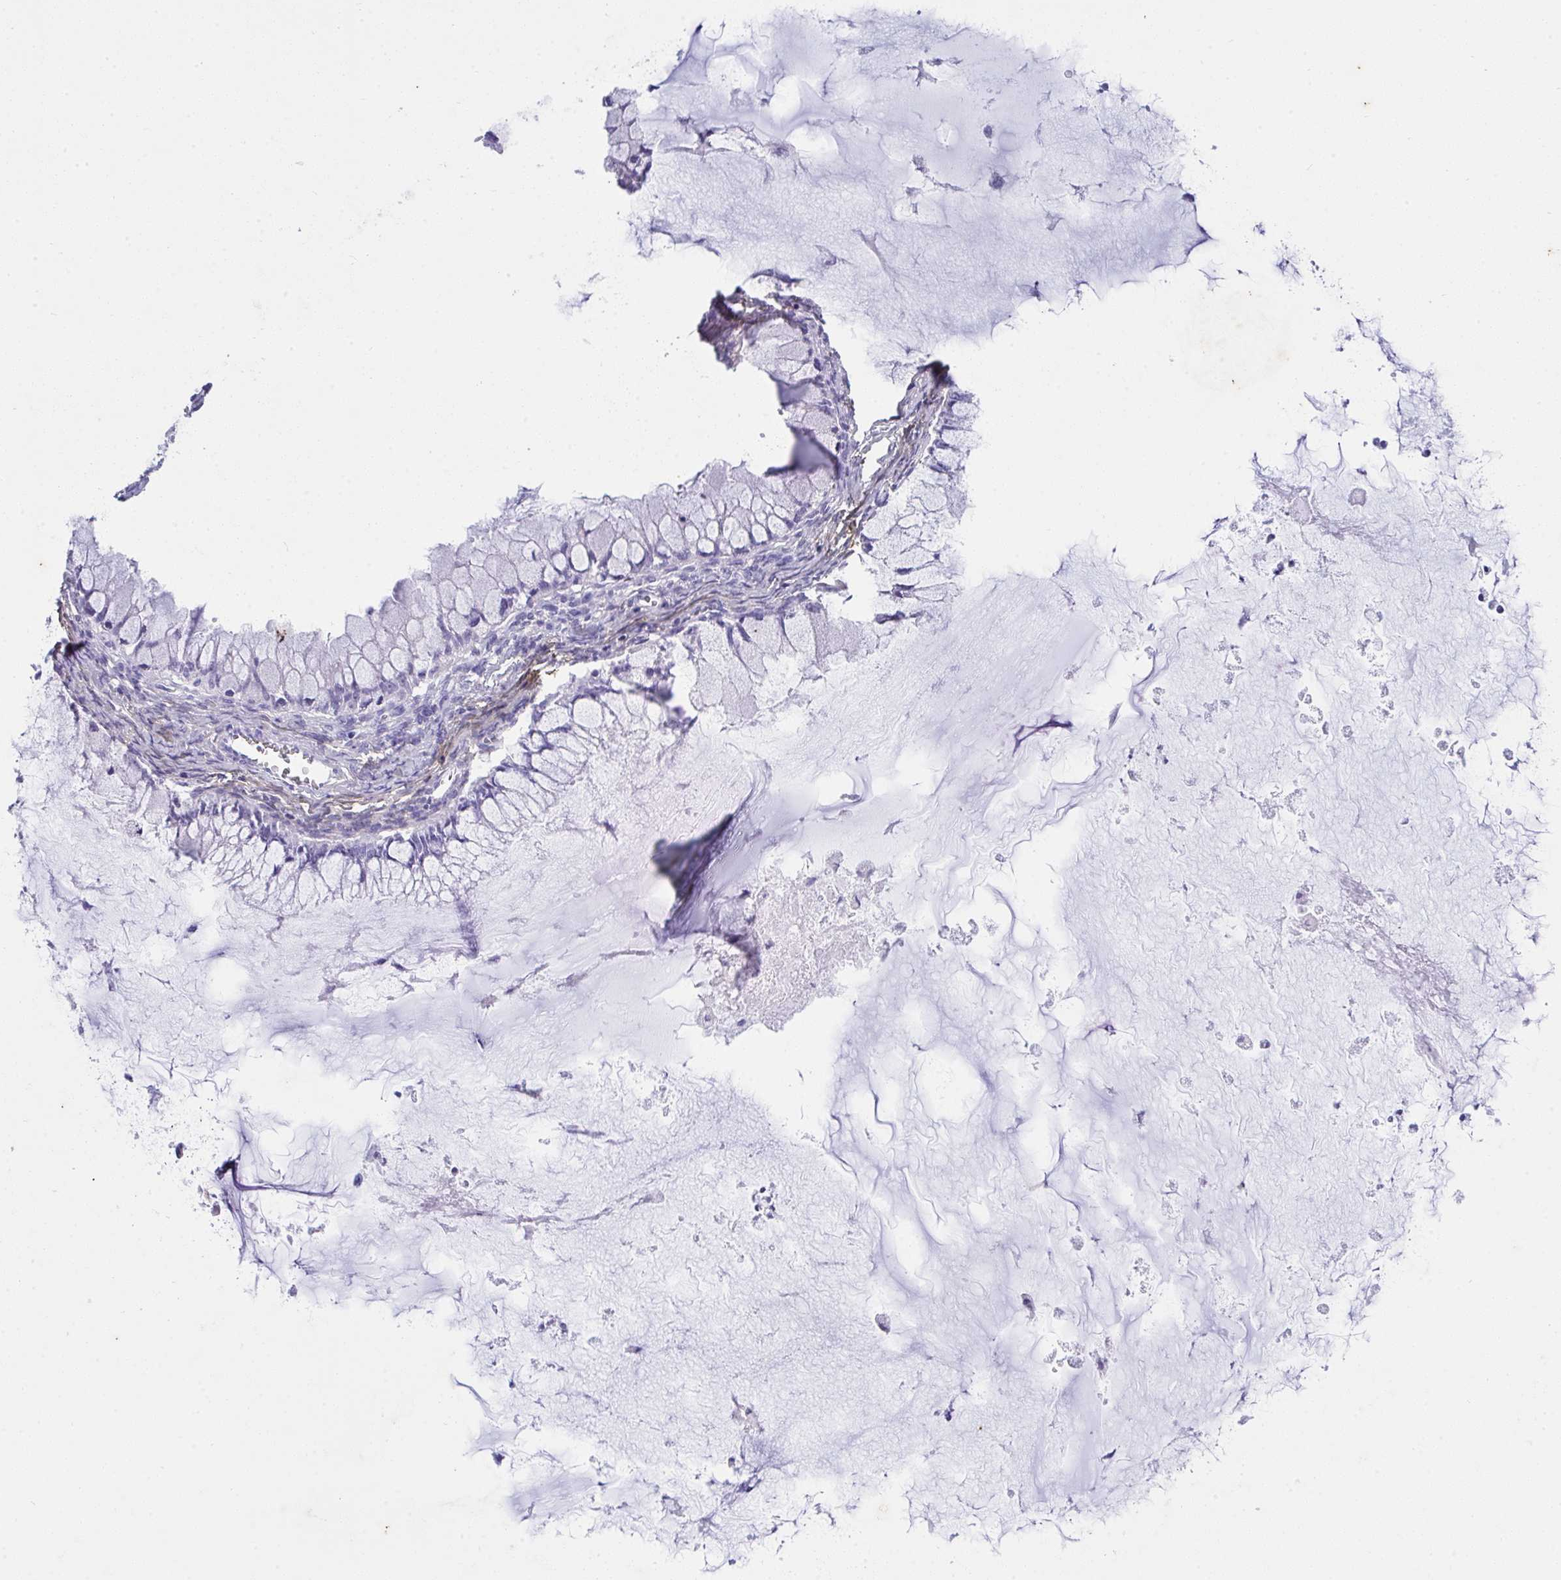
{"staining": {"intensity": "negative", "quantity": "none", "location": "none"}, "tissue": "ovarian cancer", "cell_type": "Tumor cells", "image_type": "cancer", "snomed": [{"axis": "morphology", "description": "Cystadenocarcinoma, mucinous, NOS"}, {"axis": "topography", "description": "Ovary"}], "caption": "Immunohistochemistry of ovarian cancer displays no positivity in tumor cells. Brightfield microscopy of immunohistochemistry stained with DAB (brown) and hematoxylin (blue), captured at high magnification.", "gene": "LHFPL6", "patient": {"sex": "female", "age": 34}}